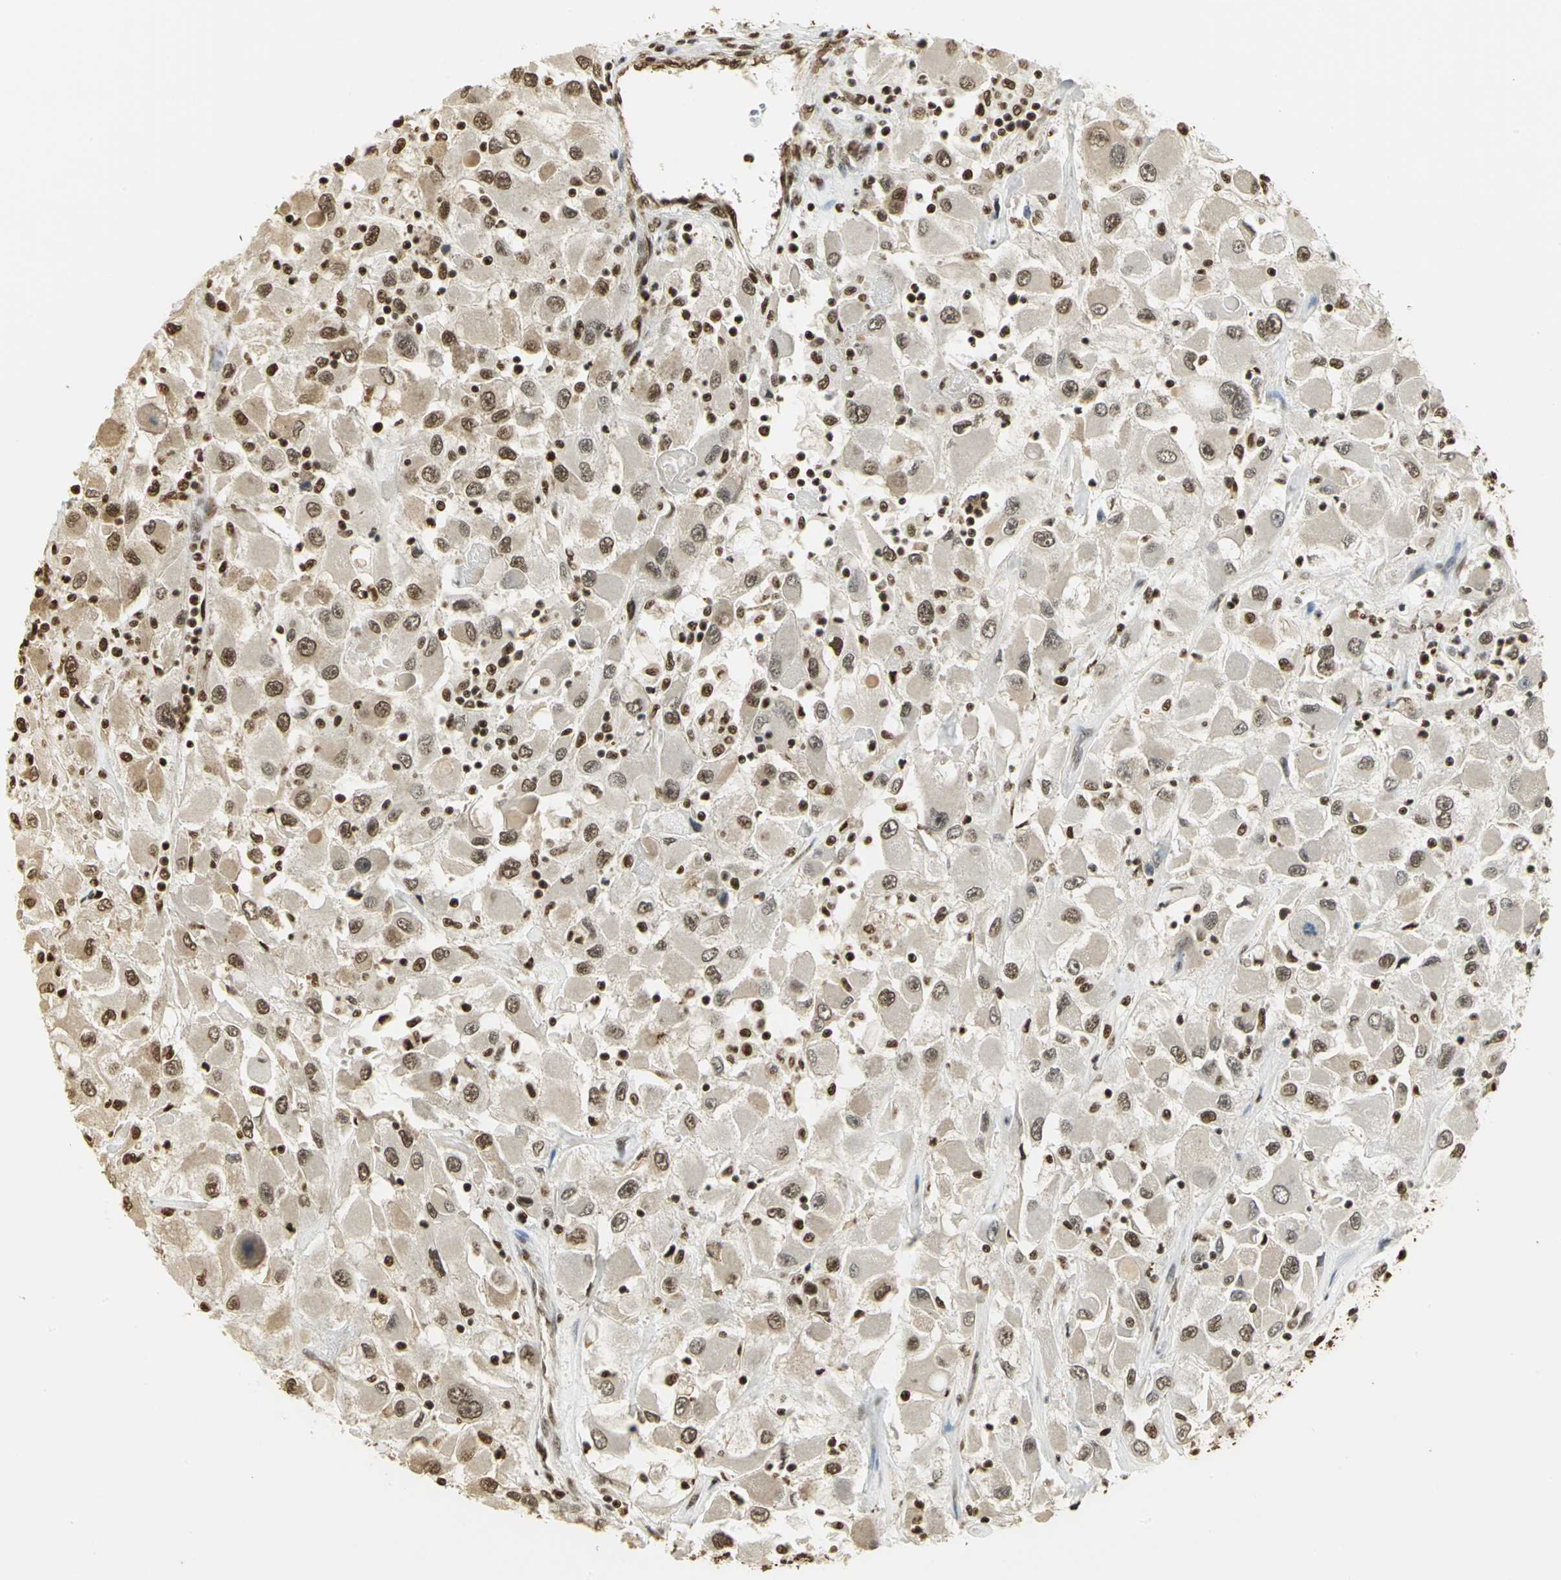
{"staining": {"intensity": "moderate", "quantity": ">75%", "location": "nuclear"}, "tissue": "renal cancer", "cell_type": "Tumor cells", "image_type": "cancer", "snomed": [{"axis": "morphology", "description": "Adenocarcinoma, NOS"}, {"axis": "topography", "description": "Kidney"}], "caption": "Brown immunohistochemical staining in adenocarcinoma (renal) demonstrates moderate nuclear staining in about >75% of tumor cells. Using DAB (3,3'-diaminobenzidine) (brown) and hematoxylin (blue) stains, captured at high magnification using brightfield microscopy.", "gene": "SET", "patient": {"sex": "female", "age": 52}}